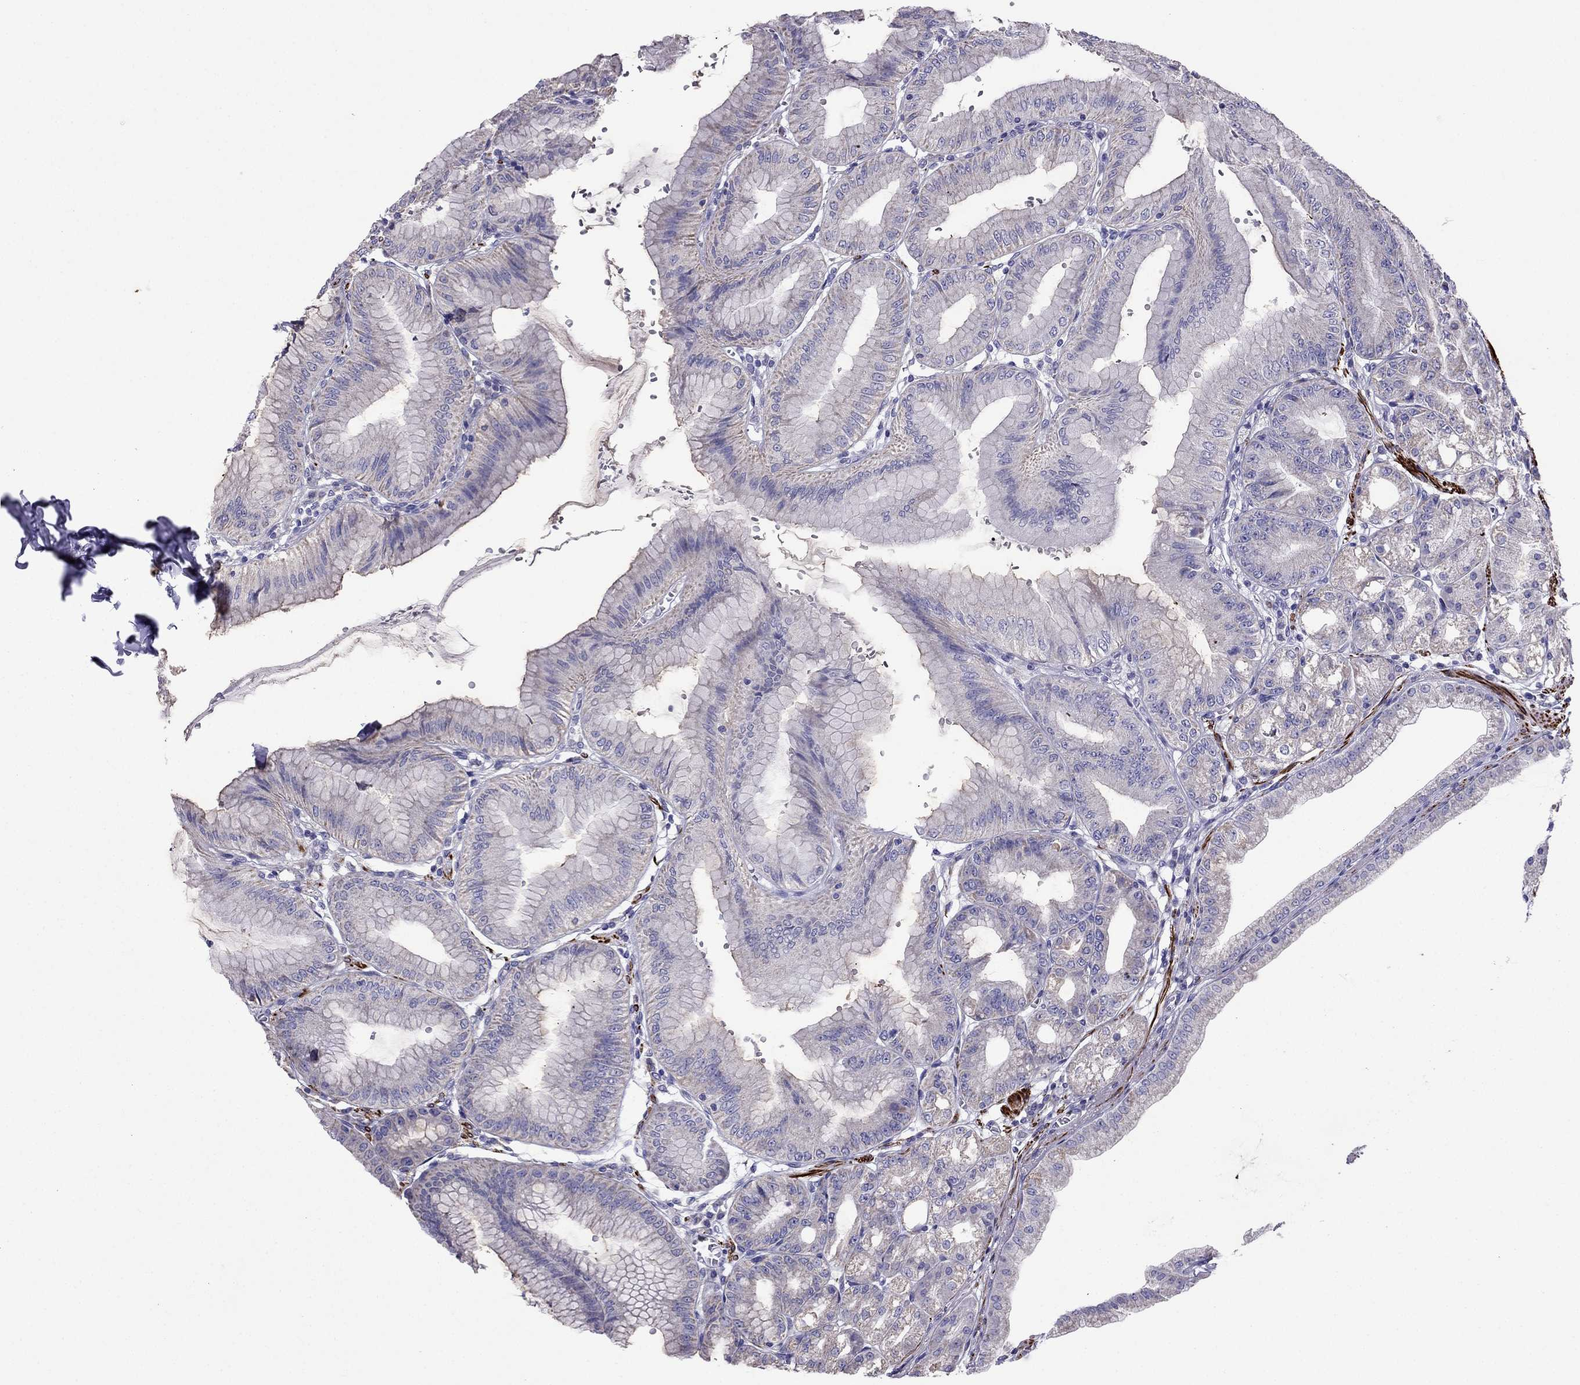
{"staining": {"intensity": "weak", "quantity": "25%-75%", "location": "cytoplasmic/membranous"}, "tissue": "stomach", "cell_type": "Glandular cells", "image_type": "normal", "snomed": [{"axis": "morphology", "description": "Normal tissue, NOS"}, {"axis": "topography", "description": "Stomach"}], "caption": "Immunohistochemical staining of benign stomach demonstrates weak cytoplasmic/membranous protein expression in about 25%-75% of glandular cells. (brown staining indicates protein expression, while blue staining denotes nuclei).", "gene": "DSC1", "patient": {"sex": "male", "age": 71}}